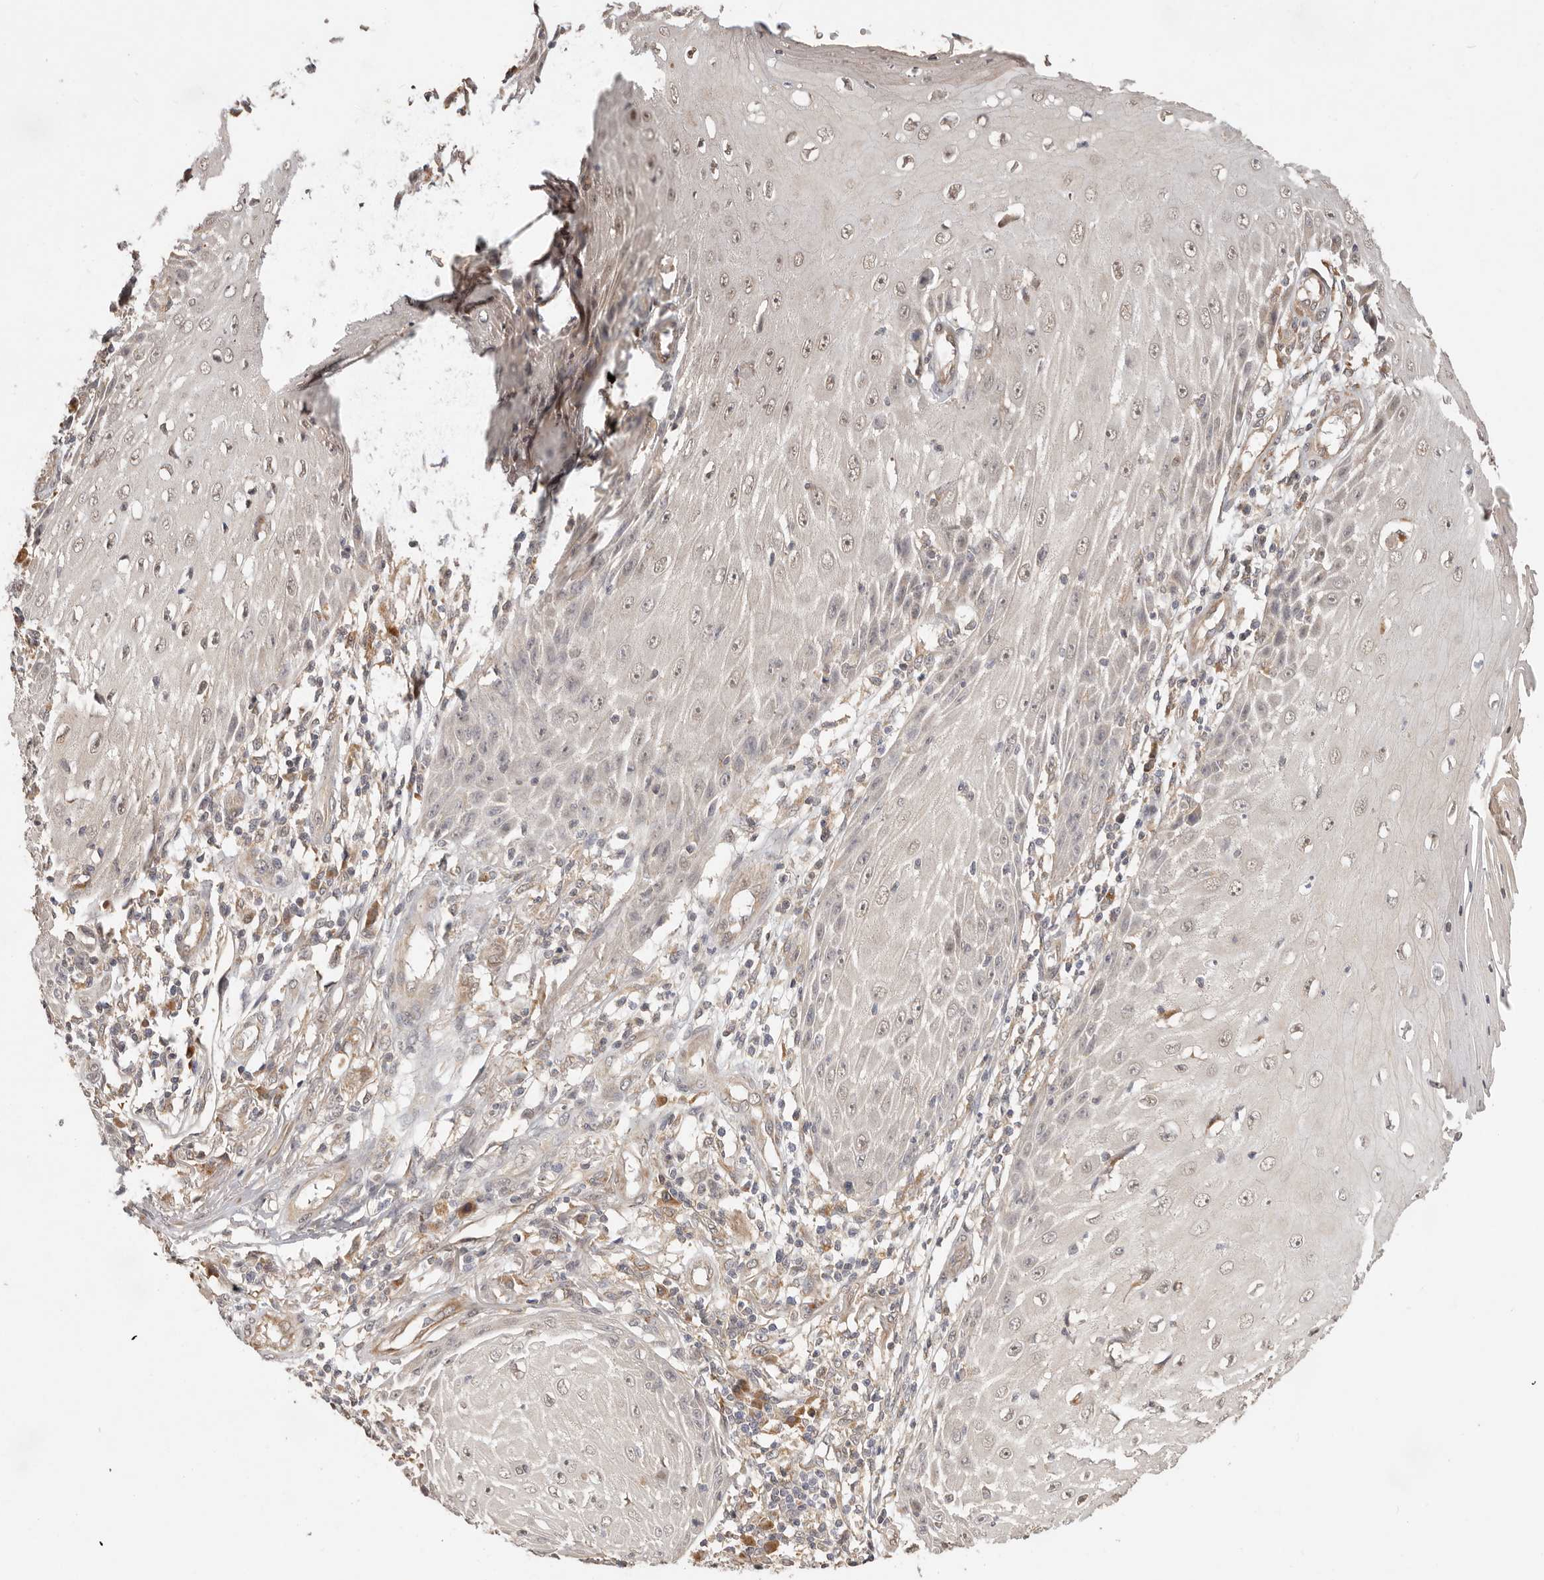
{"staining": {"intensity": "negative", "quantity": "none", "location": "none"}, "tissue": "skin cancer", "cell_type": "Tumor cells", "image_type": "cancer", "snomed": [{"axis": "morphology", "description": "Squamous cell carcinoma, NOS"}, {"axis": "topography", "description": "Skin"}], "caption": "IHC histopathology image of neoplastic tissue: skin cancer stained with DAB demonstrates no significant protein expression in tumor cells. Brightfield microscopy of immunohistochemistry stained with DAB (3,3'-diaminobenzidine) (brown) and hematoxylin (blue), captured at high magnification.", "gene": "MTFR2", "patient": {"sex": "female", "age": 73}}